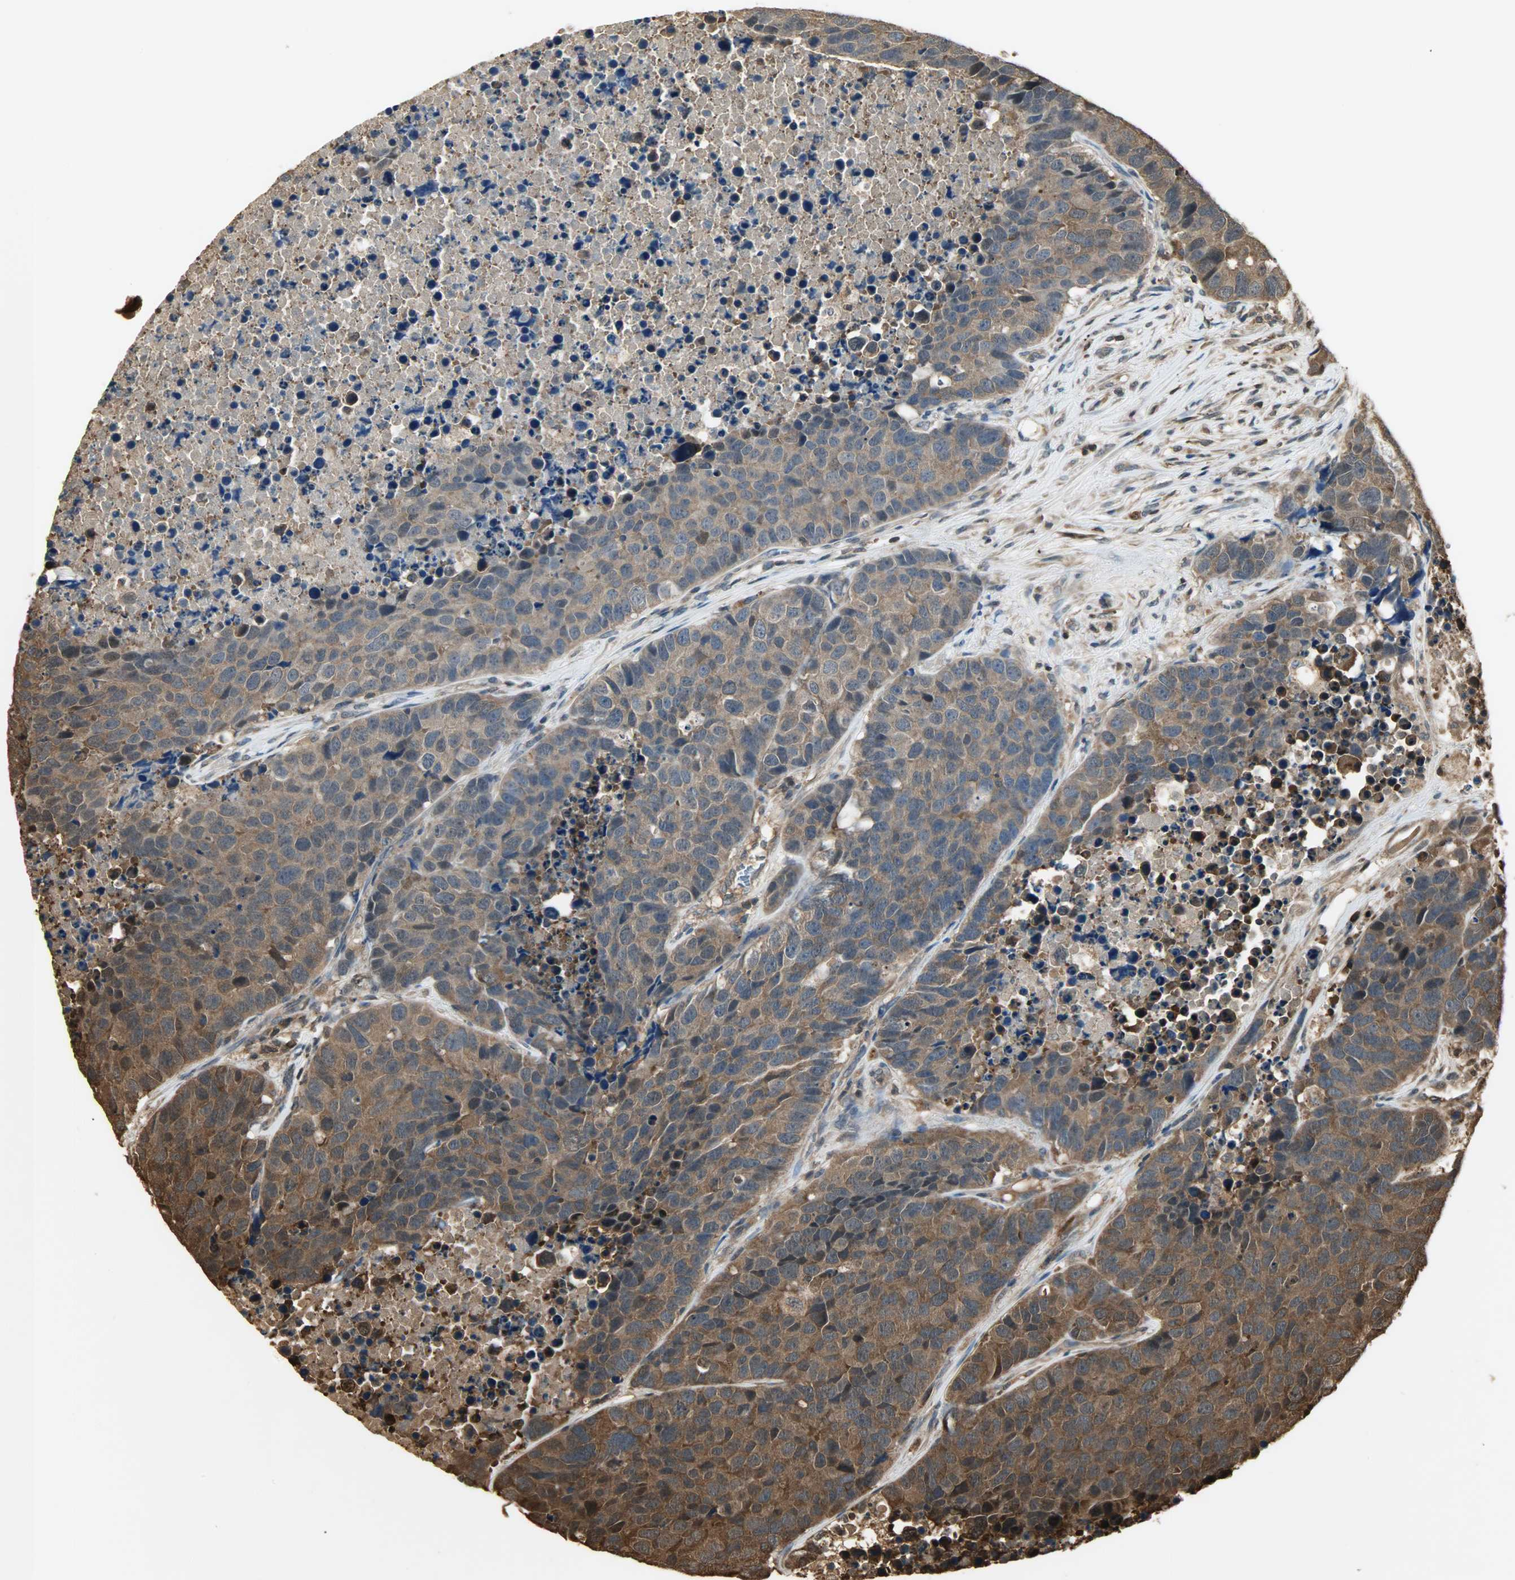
{"staining": {"intensity": "strong", "quantity": ">75%", "location": "cytoplasmic/membranous,nuclear"}, "tissue": "carcinoid", "cell_type": "Tumor cells", "image_type": "cancer", "snomed": [{"axis": "morphology", "description": "Carcinoid, malignant, NOS"}, {"axis": "topography", "description": "Lung"}], "caption": "This image shows immunohistochemistry (IHC) staining of human carcinoid (malignant), with high strong cytoplasmic/membranous and nuclear positivity in about >75% of tumor cells.", "gene": "YWHAZ", "patient": {"sex": "male", "age": 60}}